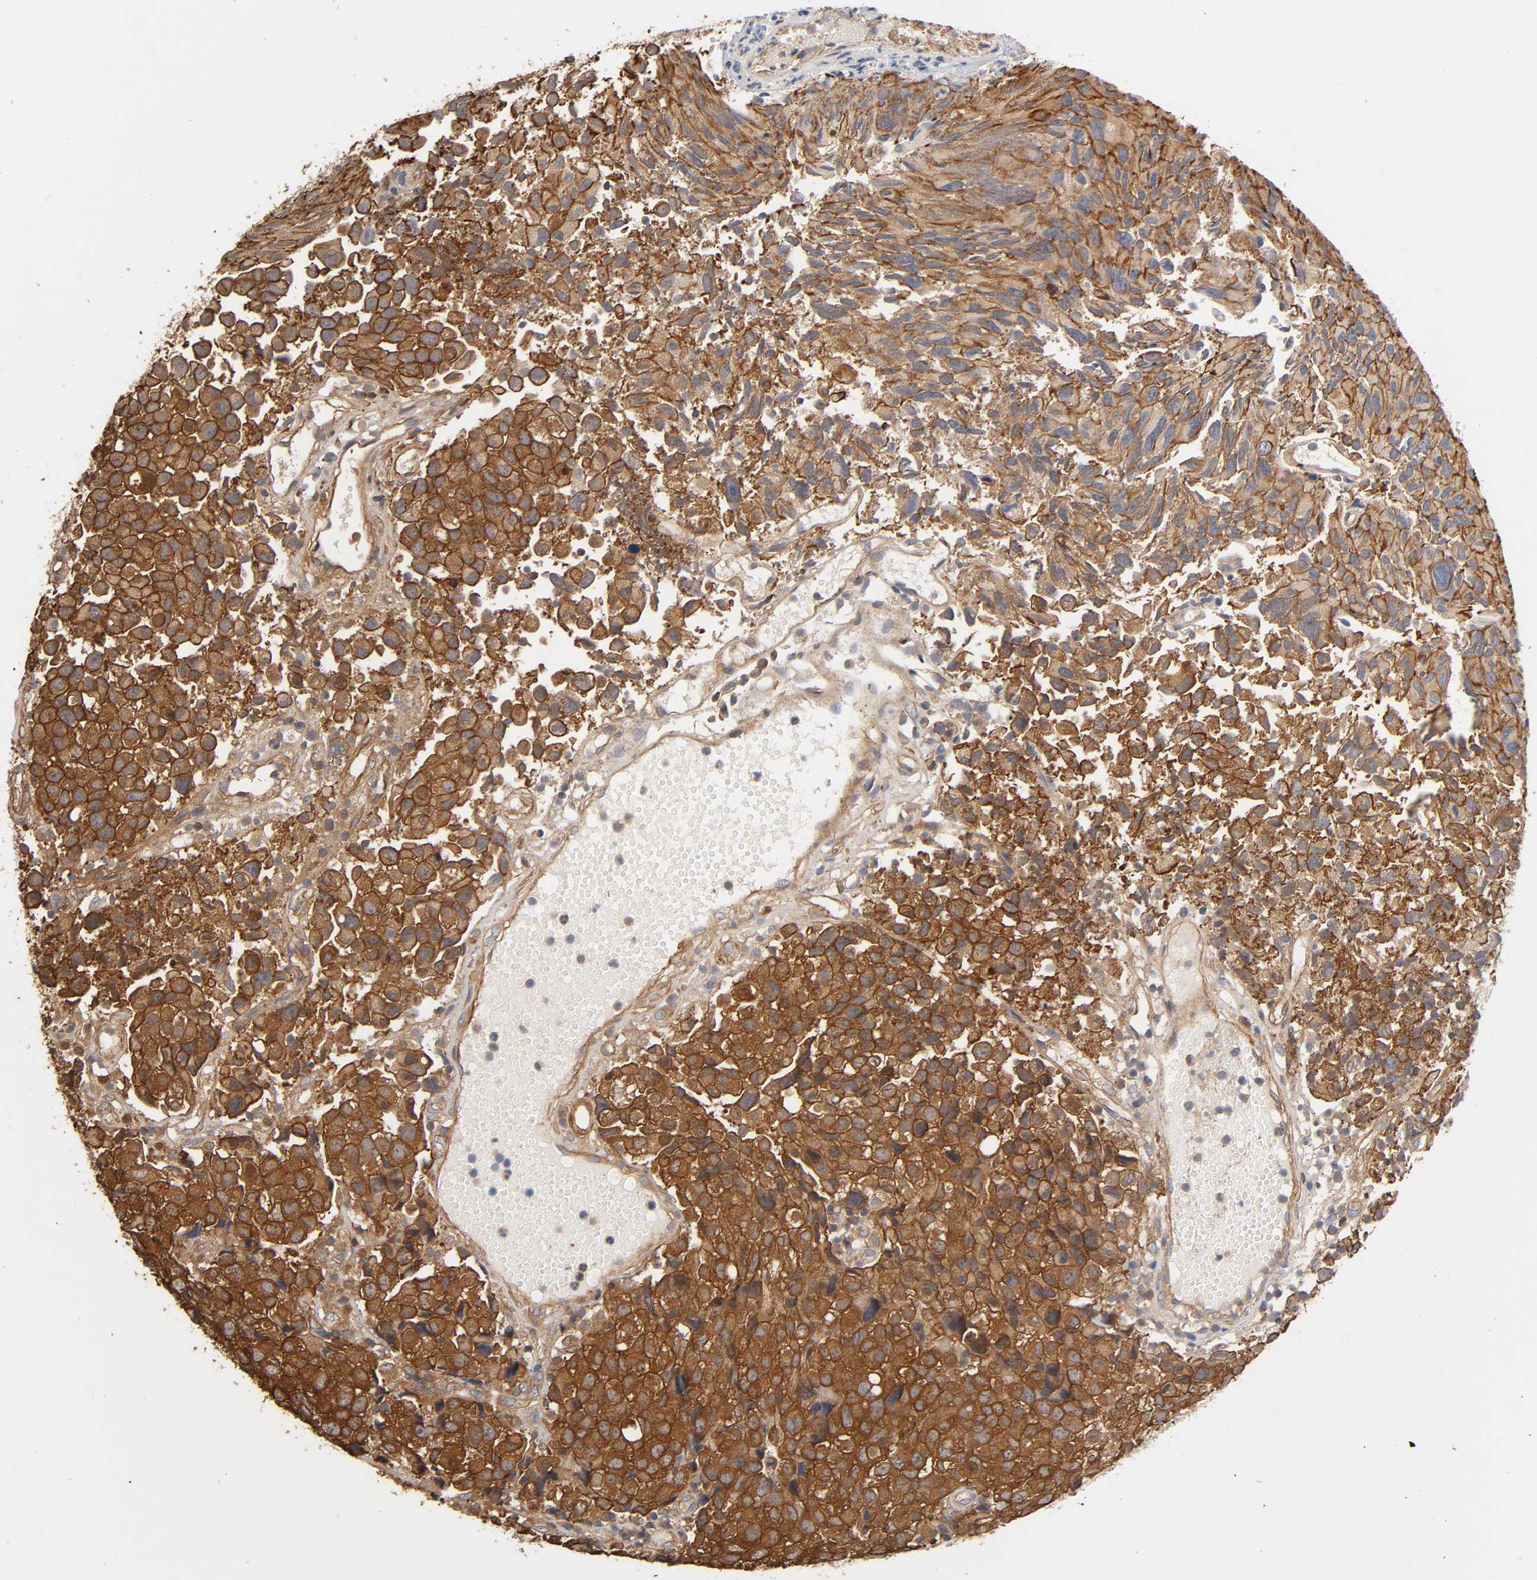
{"staining": {"intensity": "strong", "quantity": ">75%", "location": "cytoplasmic/membranous"}, "tissue": "urothelial cancer", "cell_type": "Tumor cells", "image_type": "cancer", "snomed": [{"axis": "morphology", "description": "Urothelial carcinoma, High grade"}, {"axis": "topography", "description": "Urinary bladder"}], "caption": "This is an image of IHC staining of high-grade urothelial carcinoma, which shows strong staining in the cytoplasmic/membranous of tumor cells.", "gene": "LAMTOR2", "patient": {"sex": "female", "age": 75}}